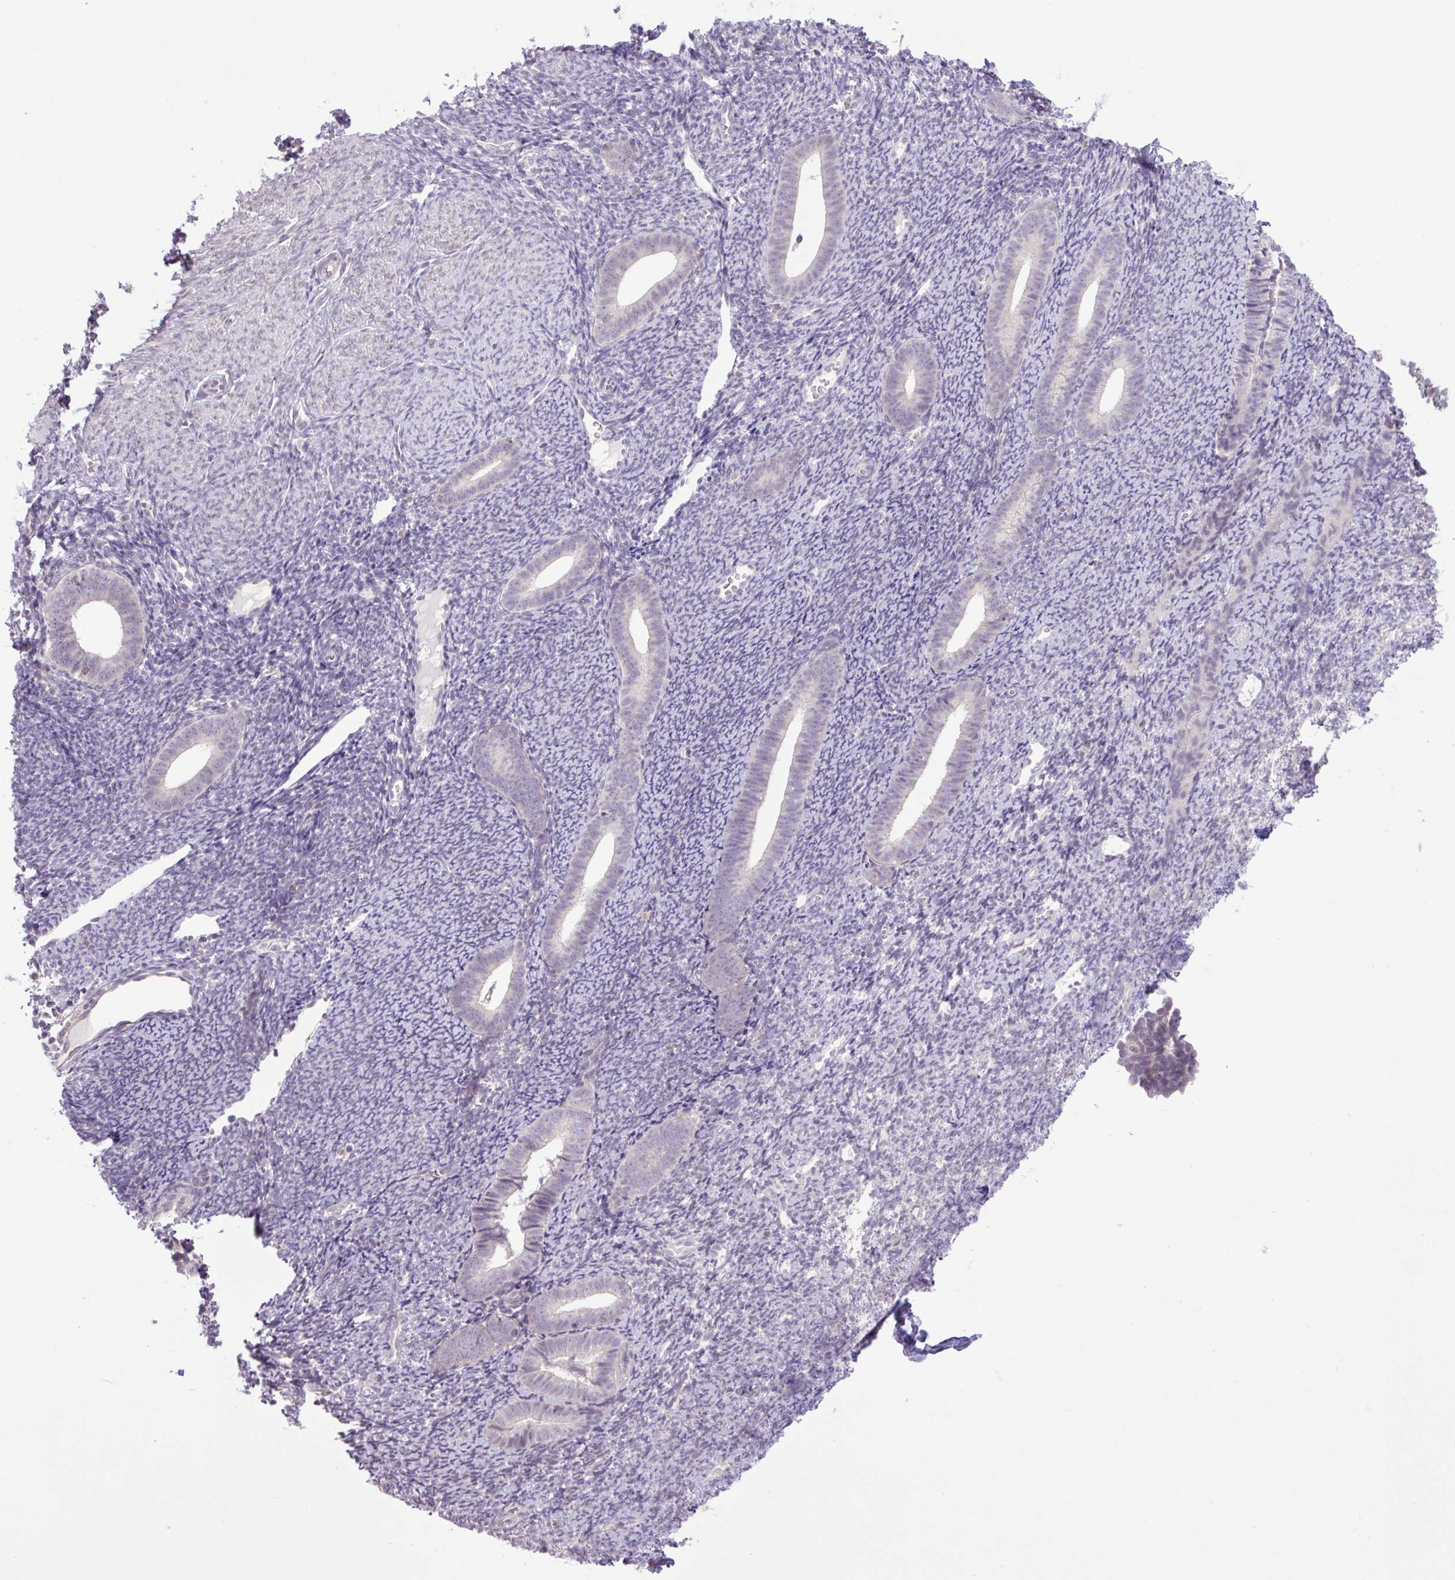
{"staining": {"intensity": "negative", "quantity": "none", "location": "none"}, "tissue": "endometrium", "cell_type": "Cells in endometrial stroma", "image_type": "normal", "snomed": [{"axis": "morphology", "description": "Normal tissue, NOS"}, {"axis": "topography", "description": "Endometrium"}], "caption": "Immunohistochemistry of unremarkable human endometrium shows no positivity in cells in endometrial stroma.", "gene": "KPNA1", "patient": {"sex": "female", "age": 39}}